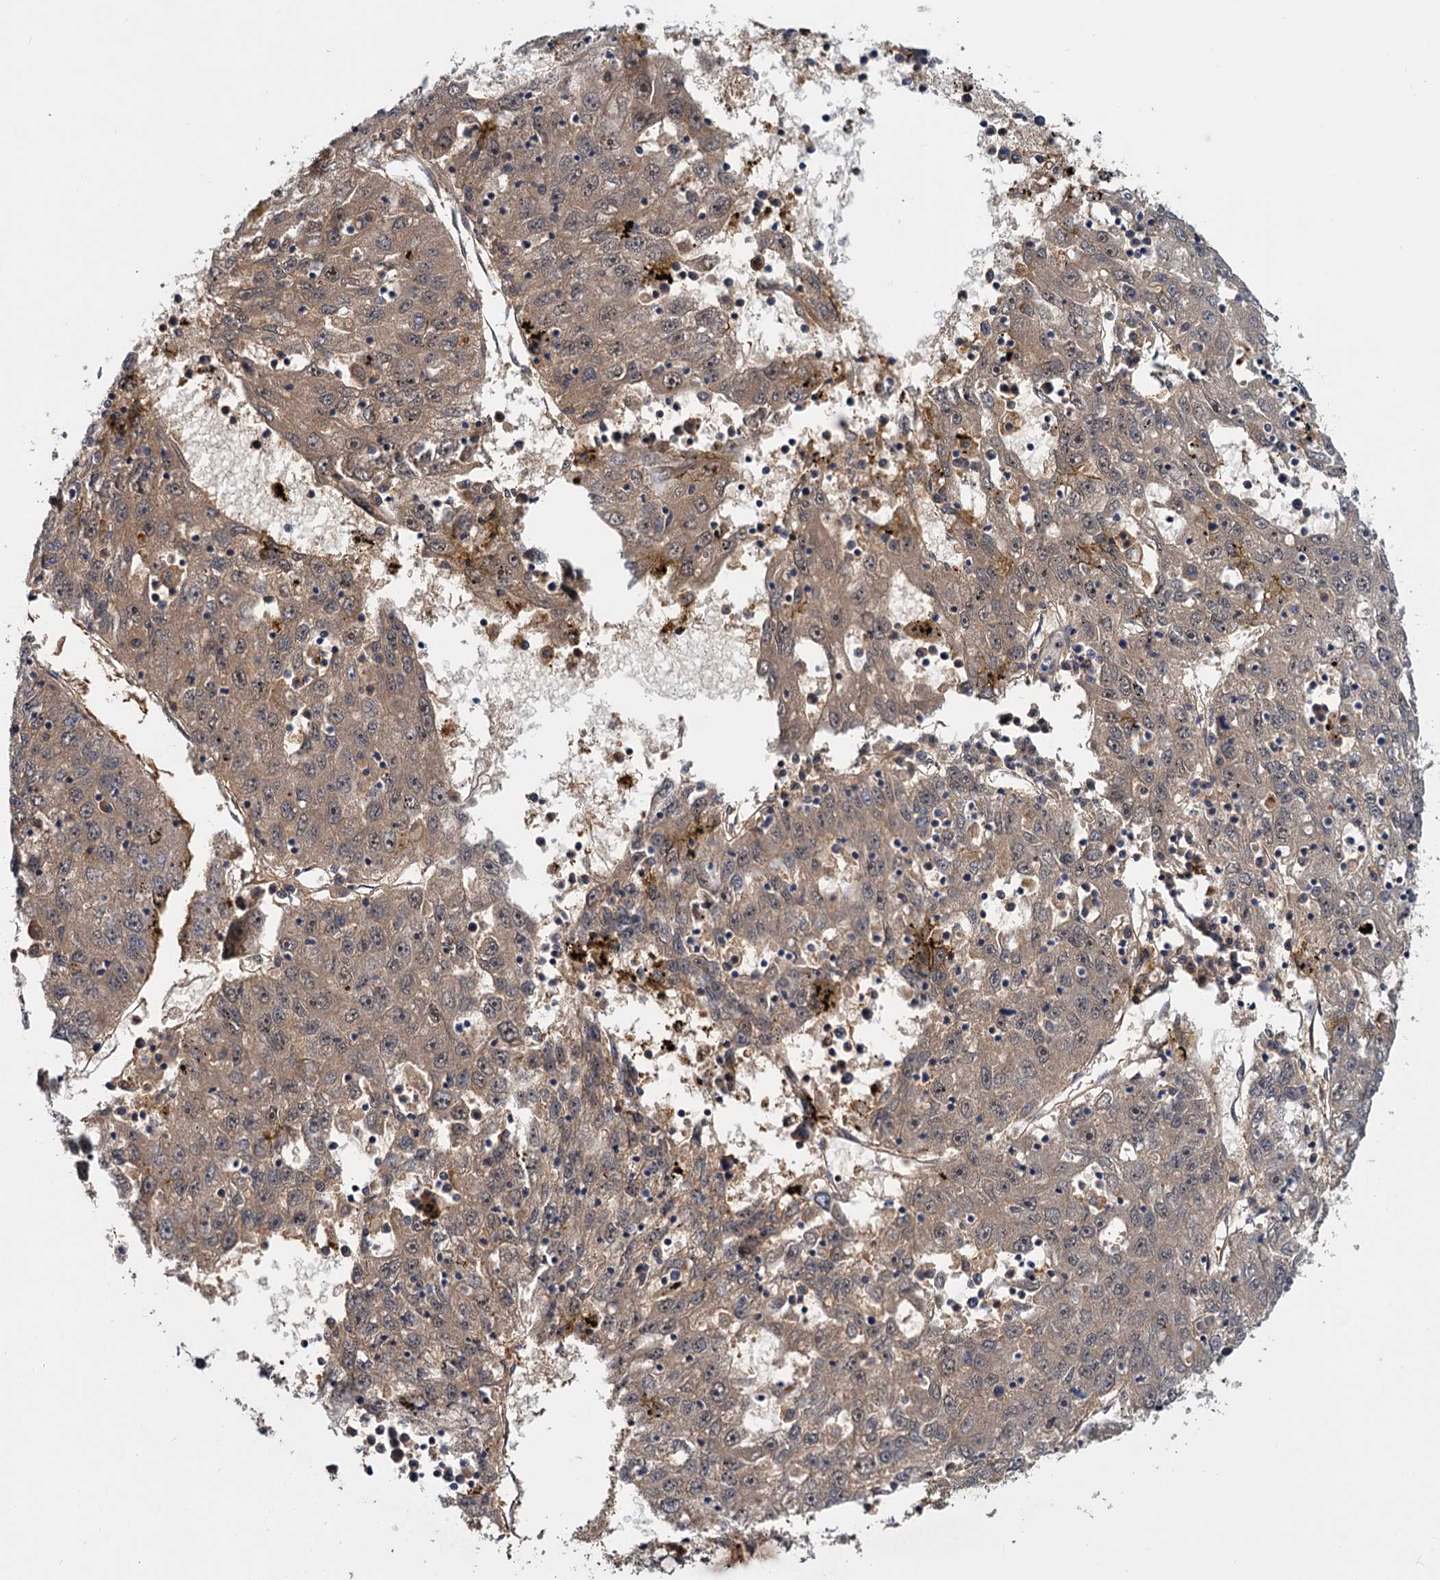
{"staining": {"intensity": "weak", "quantity": ">75%", "location": "cytoplasmic/membranous"}, "tissue": "liver cancer", "cell_type": "Tumor cells", "image_type": "cancer", "snomed": [{"axis": "morphology", "description": "Carcinoma, Hepatocellular, NOS"}, {"axis": "topography", "description": "Liver"}], "caption": "This photomicrograph demonstrates immunohistochemistry staining of hepatocellular carcinoma (liver), with low weak cytoplasmic/membranous expression in approximately >75% of tumor cells.", "gene": "CHRD", "patient": {"sex": "male", "age": 49}}